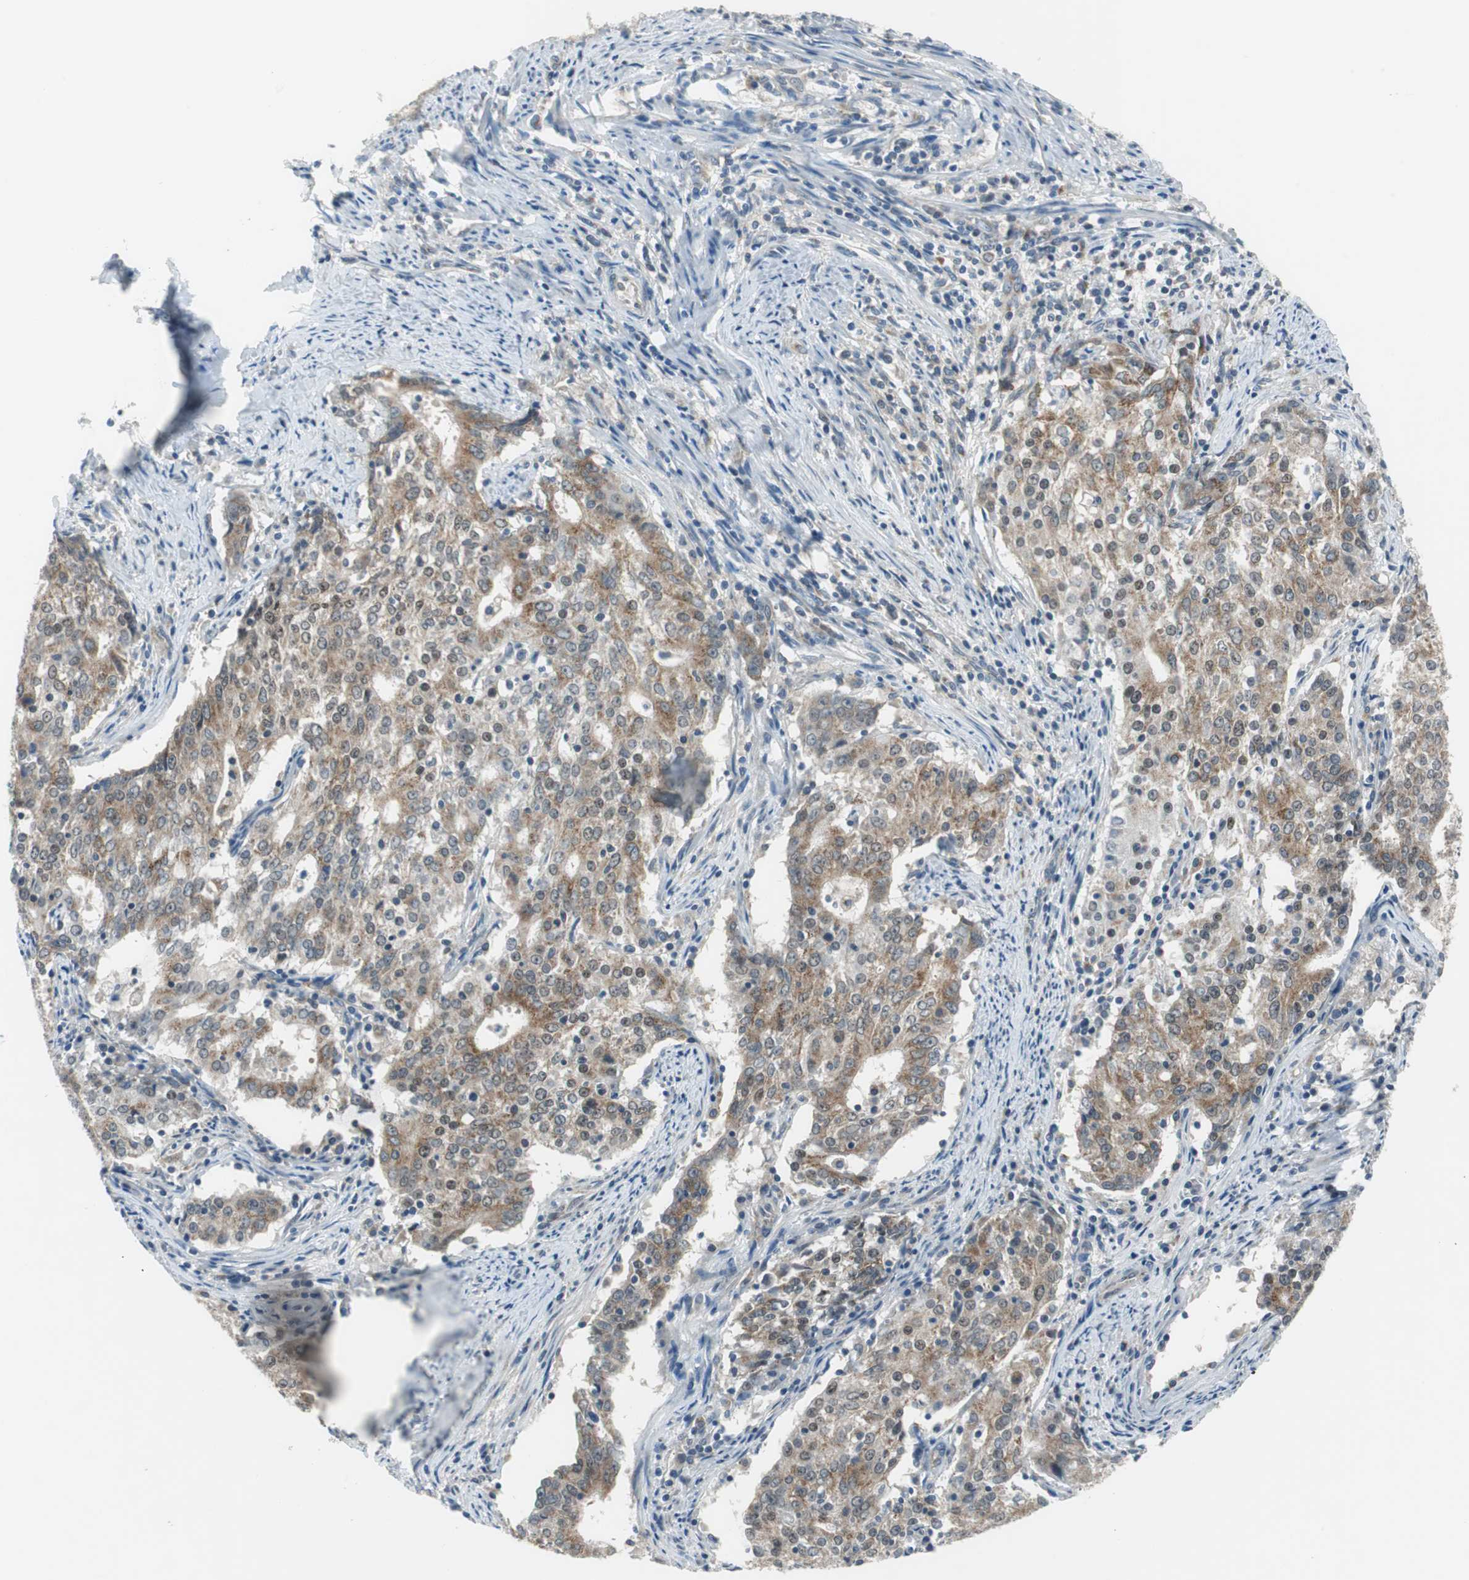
{"staining": {"intensity": "moderate", "quantity": ">75%", "location": "cytoplasmic/membranous"}, "tissue": "cervical cancer", "cell_type": "Tumor cells", "image_type": "cancer", "snomed": [{"axis": "morphology", "description": "Adenocarcinoma, NOS"}, {"axis": "topography", "description": "Cervix"}], "caption": "Cervical cancer (adenocarcinoma) was stained to show a protein in brown. There is medium levels of moderate cytoplasmic/membranous staining in approximately >75% of tumor cells.", "gene": "PLAA", "patient": {"sex": "female", "age": 44}}